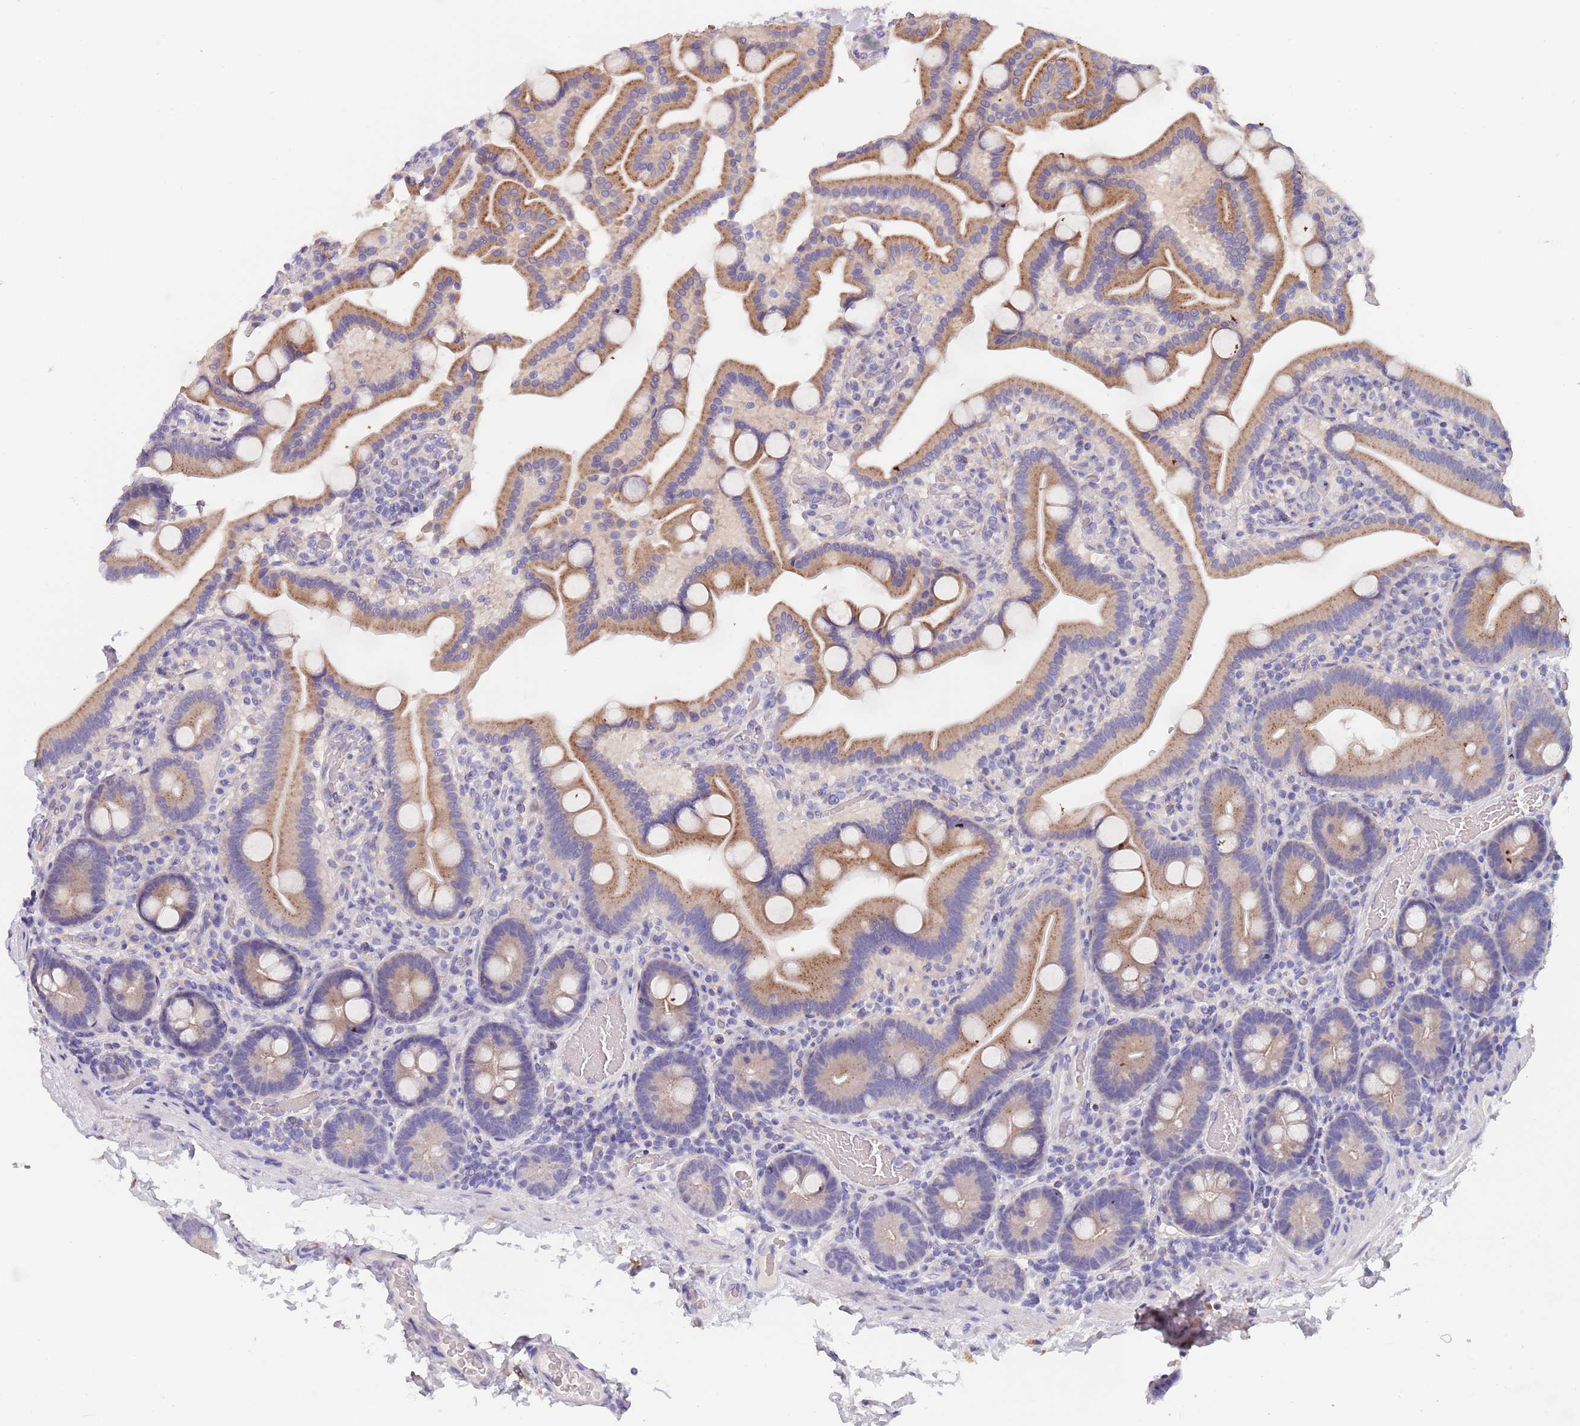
{"staining": {"intensity": "moderate", "quantity": "25%-75%", "location": "cytoplasmic/membranous"}, "tissue": "duodenum", "cell_type": "Glandular cells", "image_type": "normal", "snomed": [{"axis": "morphology", "description": "Normal tissue, NOS"}, {"axis": "topography", "description": "Duodenum"}], "caption": "Moderate cytoplasmic/membranous staining is identified in about 25%-75% of glandular cells in normal duodenum.", "gene": "MAN1C1", "patient": {"sex": "male", "age": 55}}